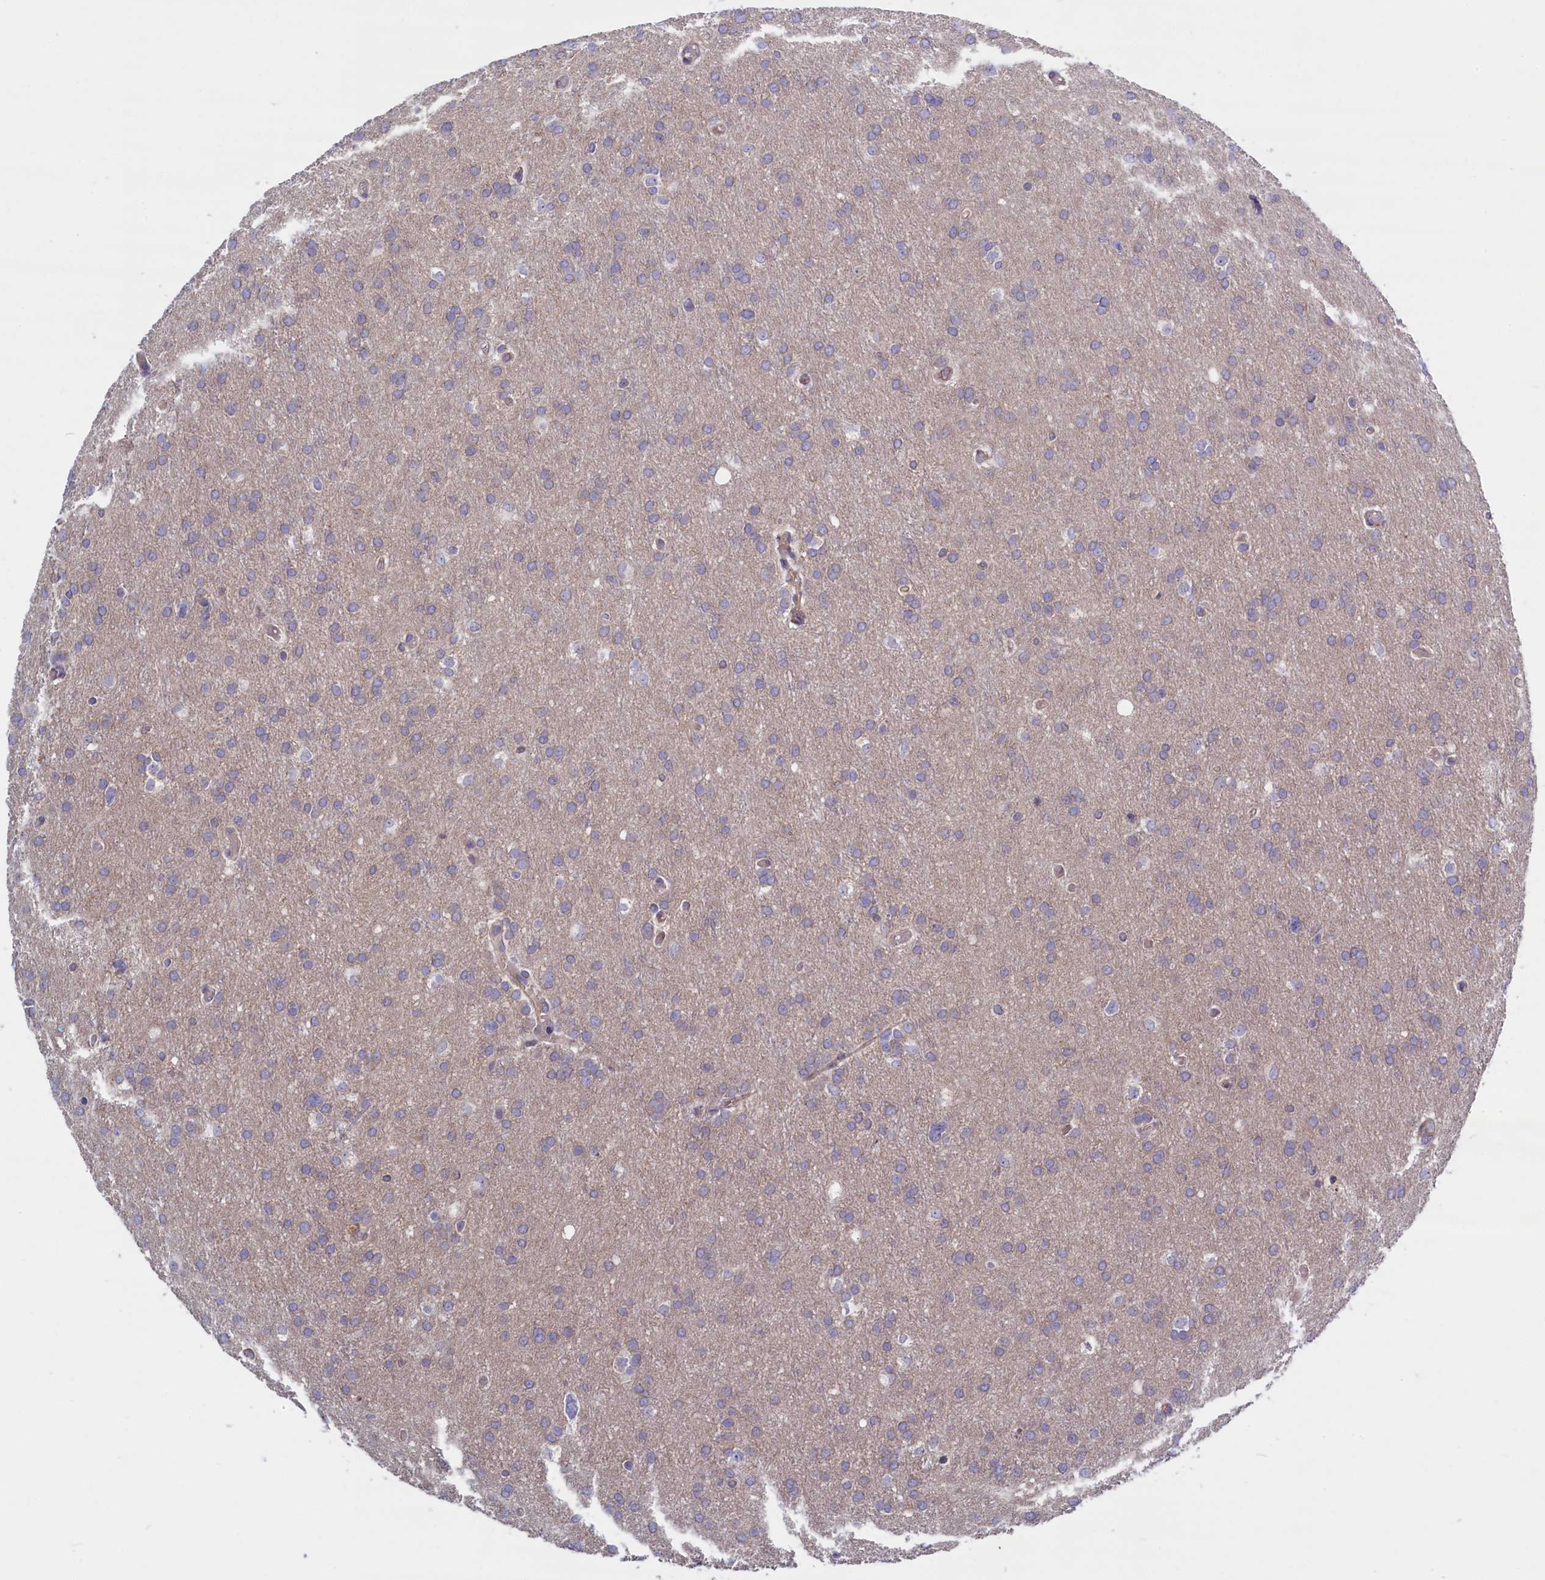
{"staining": {"intensity": "negative", "quantity": "none", "location": "none"}, "tissue": "glioma", "cell_type": "Tumor cells", "image_type": "cancer", "snomed": [{"axis": "morphology", "description": "Glioma, malignant, High grade"}, {"axis": "topography", "description": "Cerebral cortex"}], "caption": "Immunohistochemistry micrograph of neoplastic tissue: glioma stained with DAB reveals no significant protein positivity in tumor cells.", "gene": "TRPM4", "patient": {"sex": "female", "age": 36}}